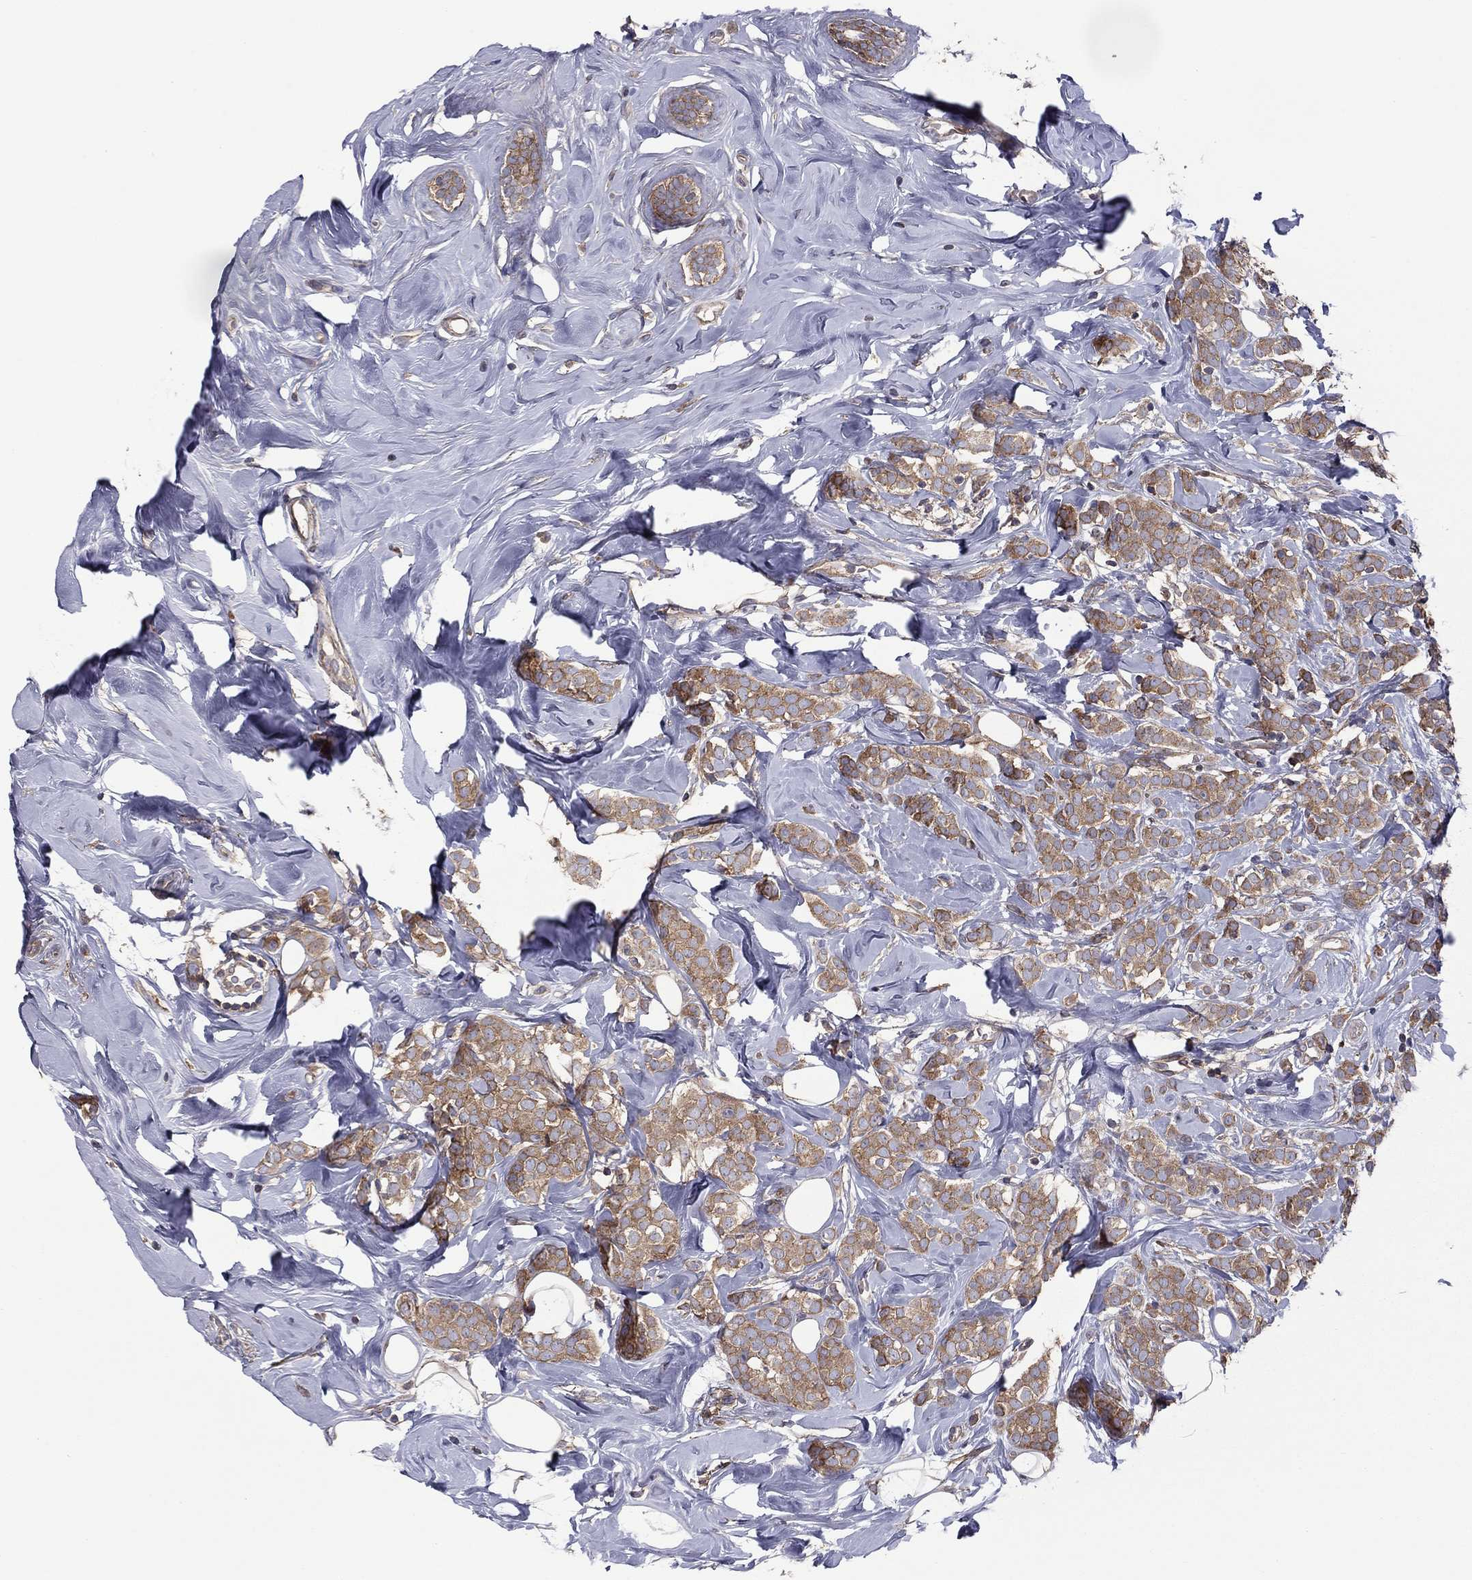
{"staining": {"intensity": "moderate", "quantity": ">75%", "location": "cytoplasmic/membranous"}, "tissue": "breast cancer", "cell_type": "Tumor cells", "image_type": "cancer", "snomed": [{"axis": "morphology", "description": "Lobular carcinoma"}, {"axis": "topography", "description": "Breast"}], "caption": "Lobular carcinoma (breast) was stained to show a protein in brown. There is medium levels of moderate cytoplasmic/membranous staining in about >75% of tumor cells. The staining was performed using DAB to visualize the protein expression in brown, while the nuclei were stained in blue with hematoxylin (Magnification: 20x).", "gene": "RNF123", "patient": {"sex": "female", "age": 49}}